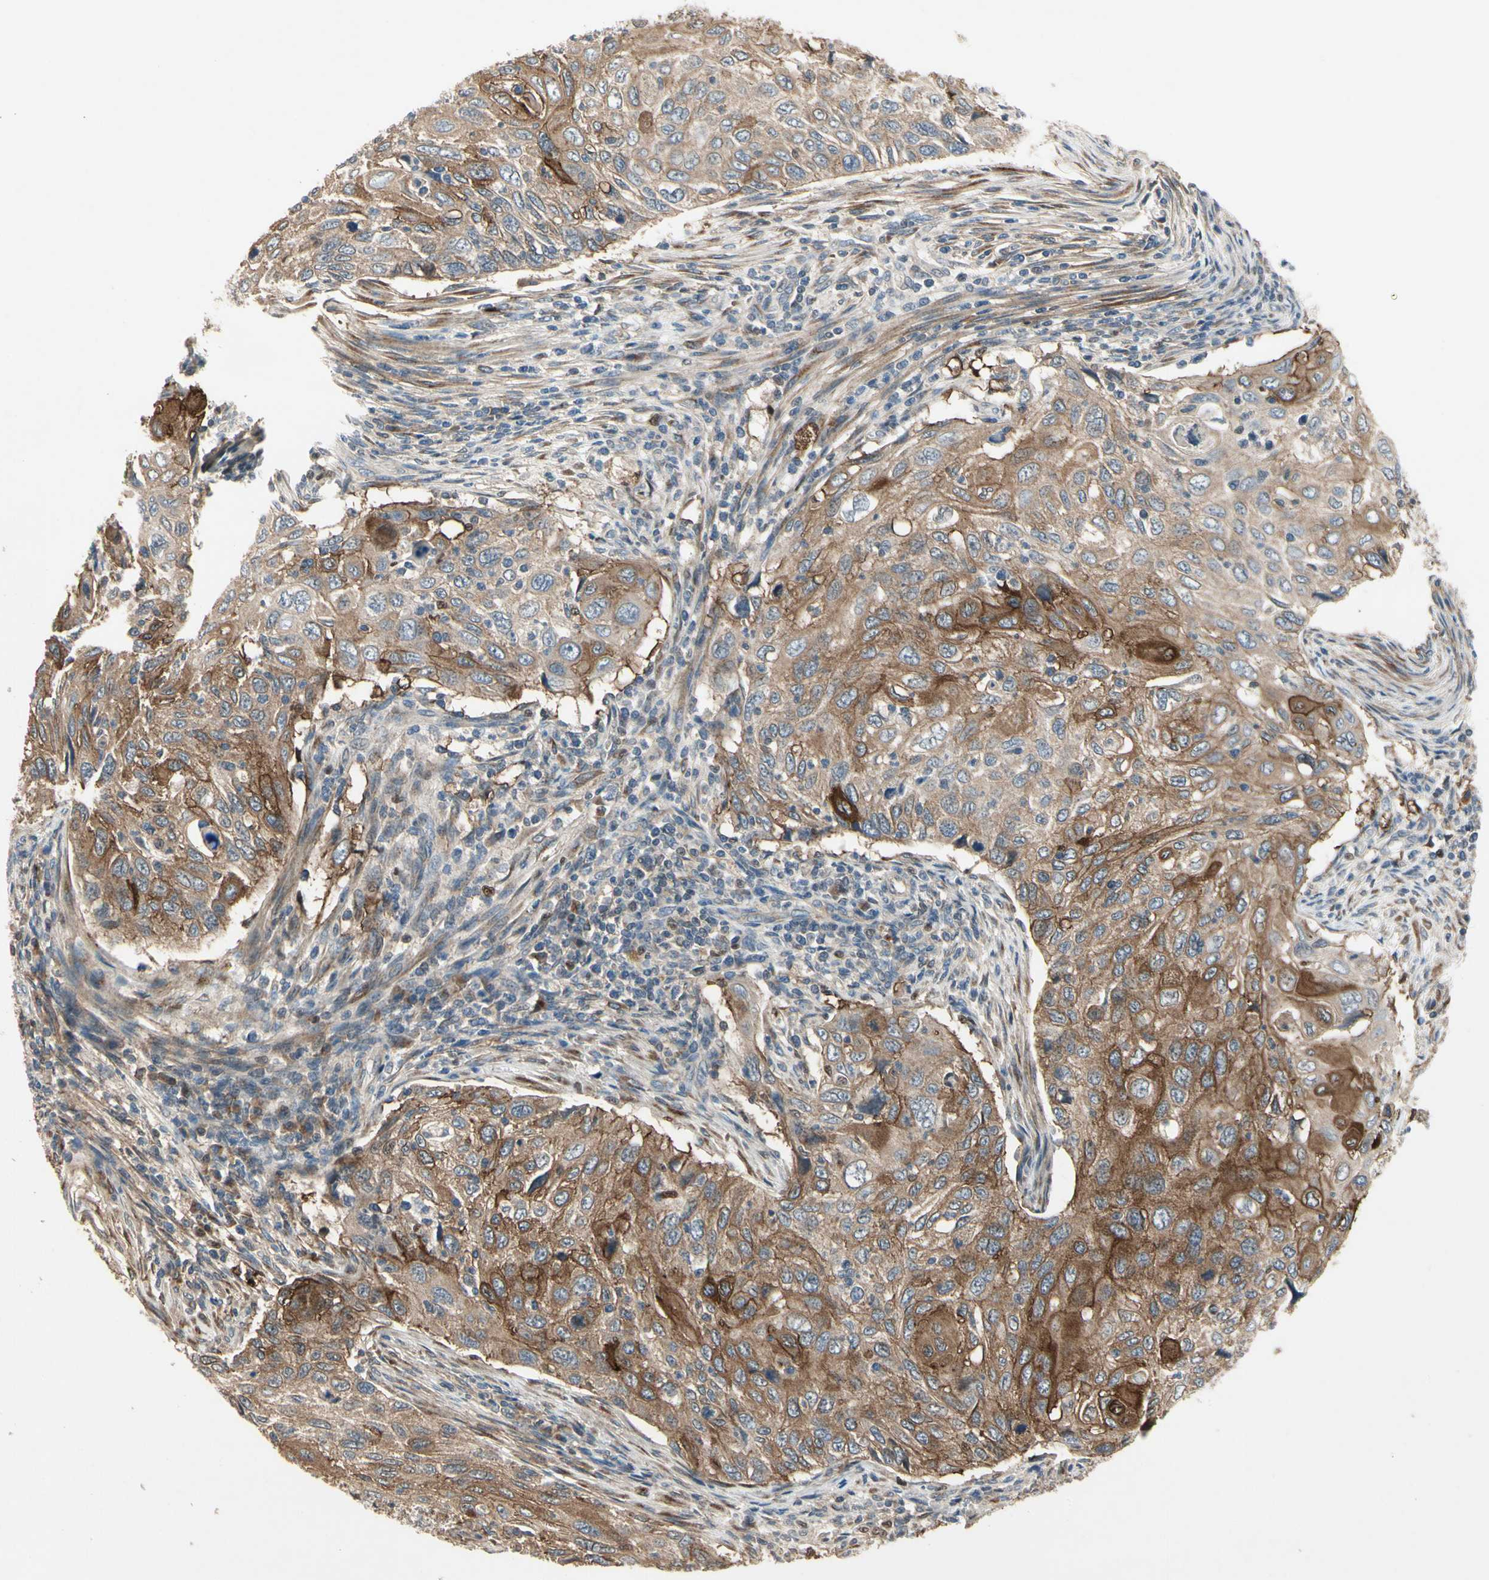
{"staining": {"intensity": "strong", "quantity": ">75%", "location": "cytoplasmic/membranous"}, "tissue": "cervical cancer", "cell_type": "Tumor cells", "image_type": "cancer", "snomed": [{"axis": "morphology", "description": "Squamous cell carcinoma, NOS"}, {"axis": "topography", "description": "Cervix"}], "caption": "An IHC photomicrograph of tumor tissue is shown. Protein staining in brown shows strong cytoplasmic/membranous positivity in cervical cancer (squamous cell carcinoma) within tumor cells.", "gene": "CGREF1", "patient": {"sex": "female", "age": 70}}